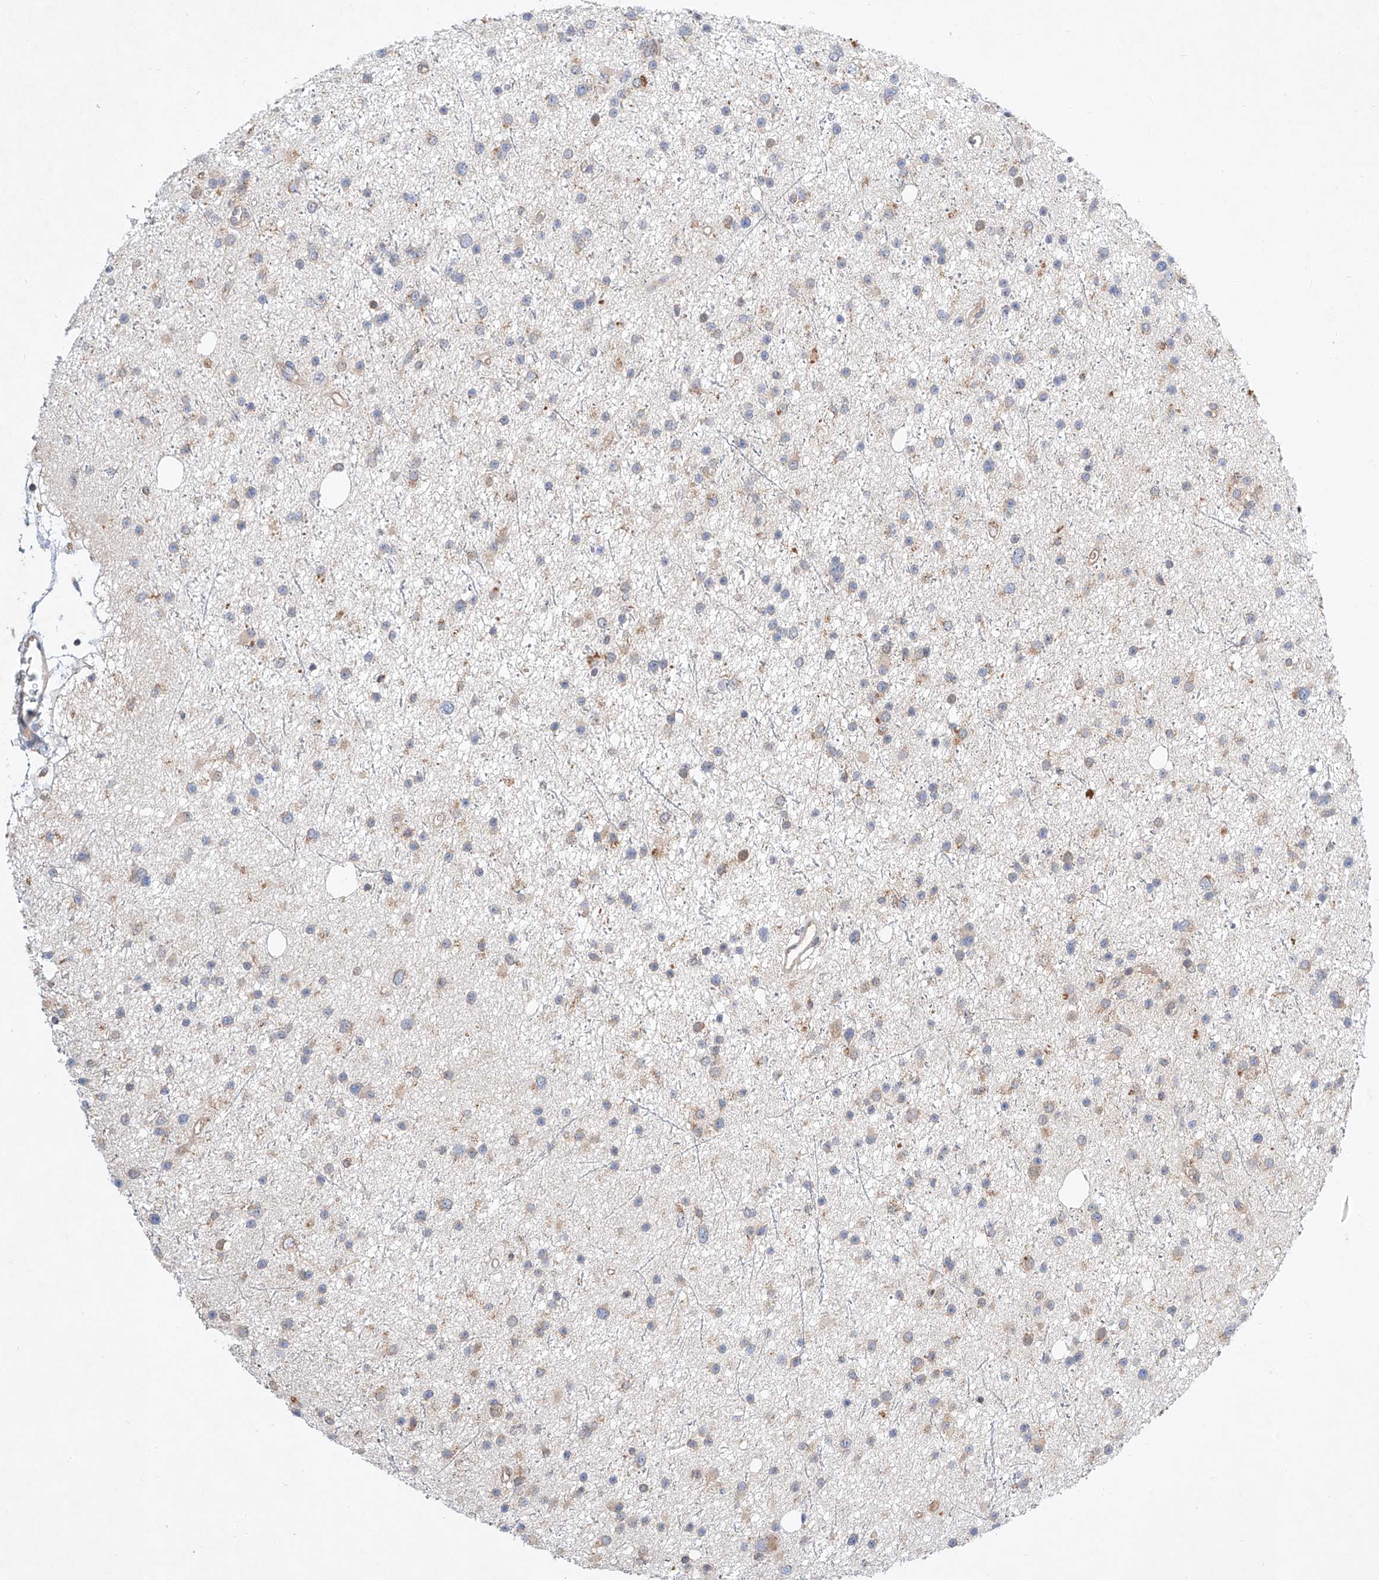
{"staining": {"intensity": "weak", "quantity": "25%-75%", "location": "cytoplasmic/membranous"}, "tissue": "glioma", "cell_type": "Tumor cells", "image_type": "cancer", "snomed": [{"axis": "morphology", "description": "Glioma, malignant, Low grade"}, {"axis": "topography", "description": "Cerebral cortex"}], "caption": "About 25%-75% of tumor cells in human glioma show weak cytoplasmic/membranous protein staining as visualized by brown immunohistochemical staining.", "gene": "C6orf118", "patient": {"sex": "female", "age": 39}}